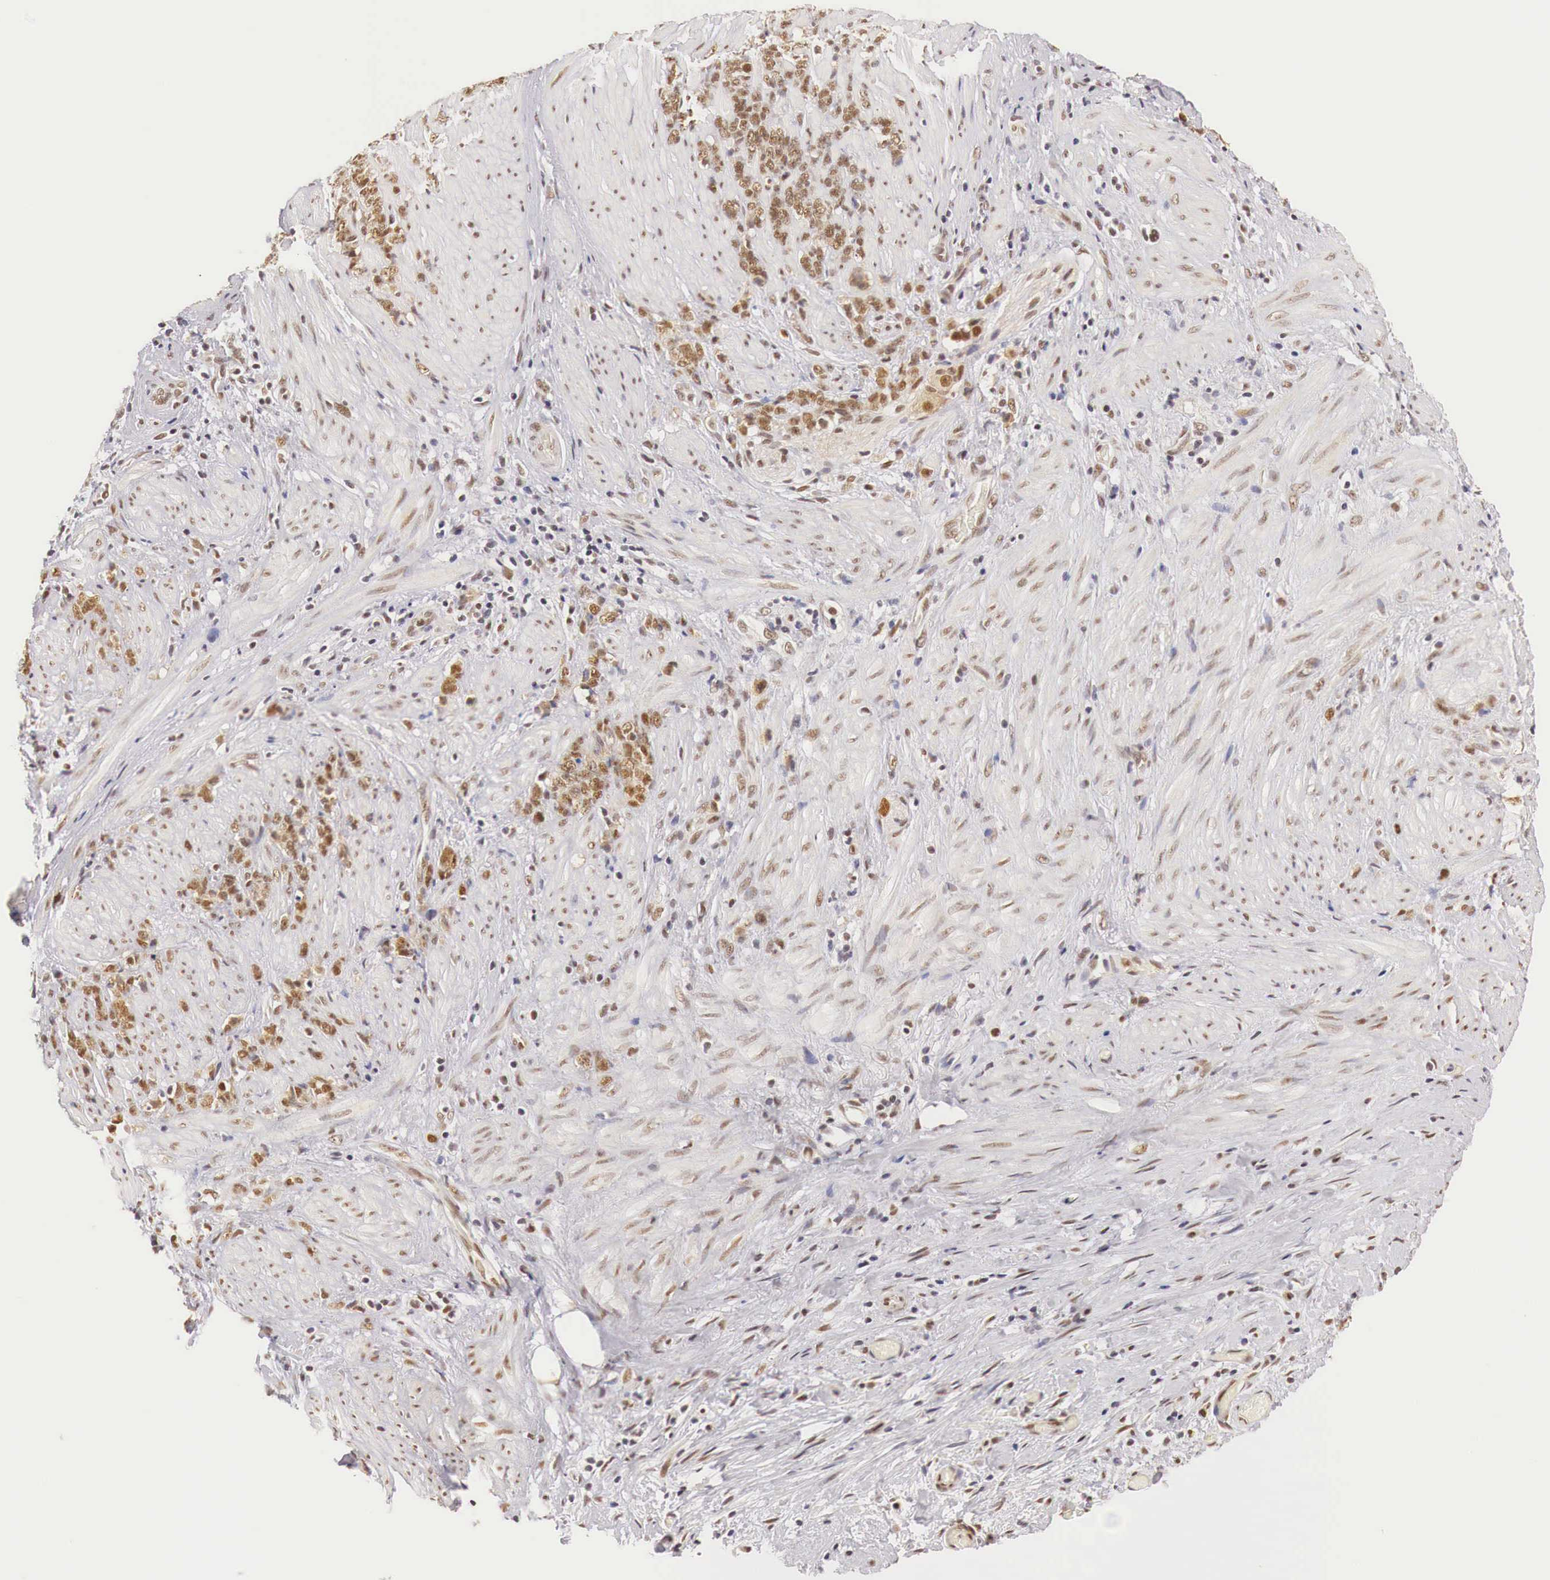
{"staining": {"intensity": "weak", "quantity": ">75%", "location": "cytoplasmic/membranous,nuclear"}, "tissue": "stomach cancer", "cell_type": "Tumor cells", "image_type": "cancer", "snomed": [{"axis": "morphology", "description": "Adenocarcinoma, NOS"}, {"axis": "topography", "description": "Stomach, lower"}], "caption": "Stomach adenocarcinoma tissue reveals weak cytoplasmic/membranous and nuclear expression in approximately >75% of tumor cells (DAB = brown stain, brightfield microscopy at high magnification).", "gene": "GPKOW", "patient": {"sex": "male", "age": 88}}